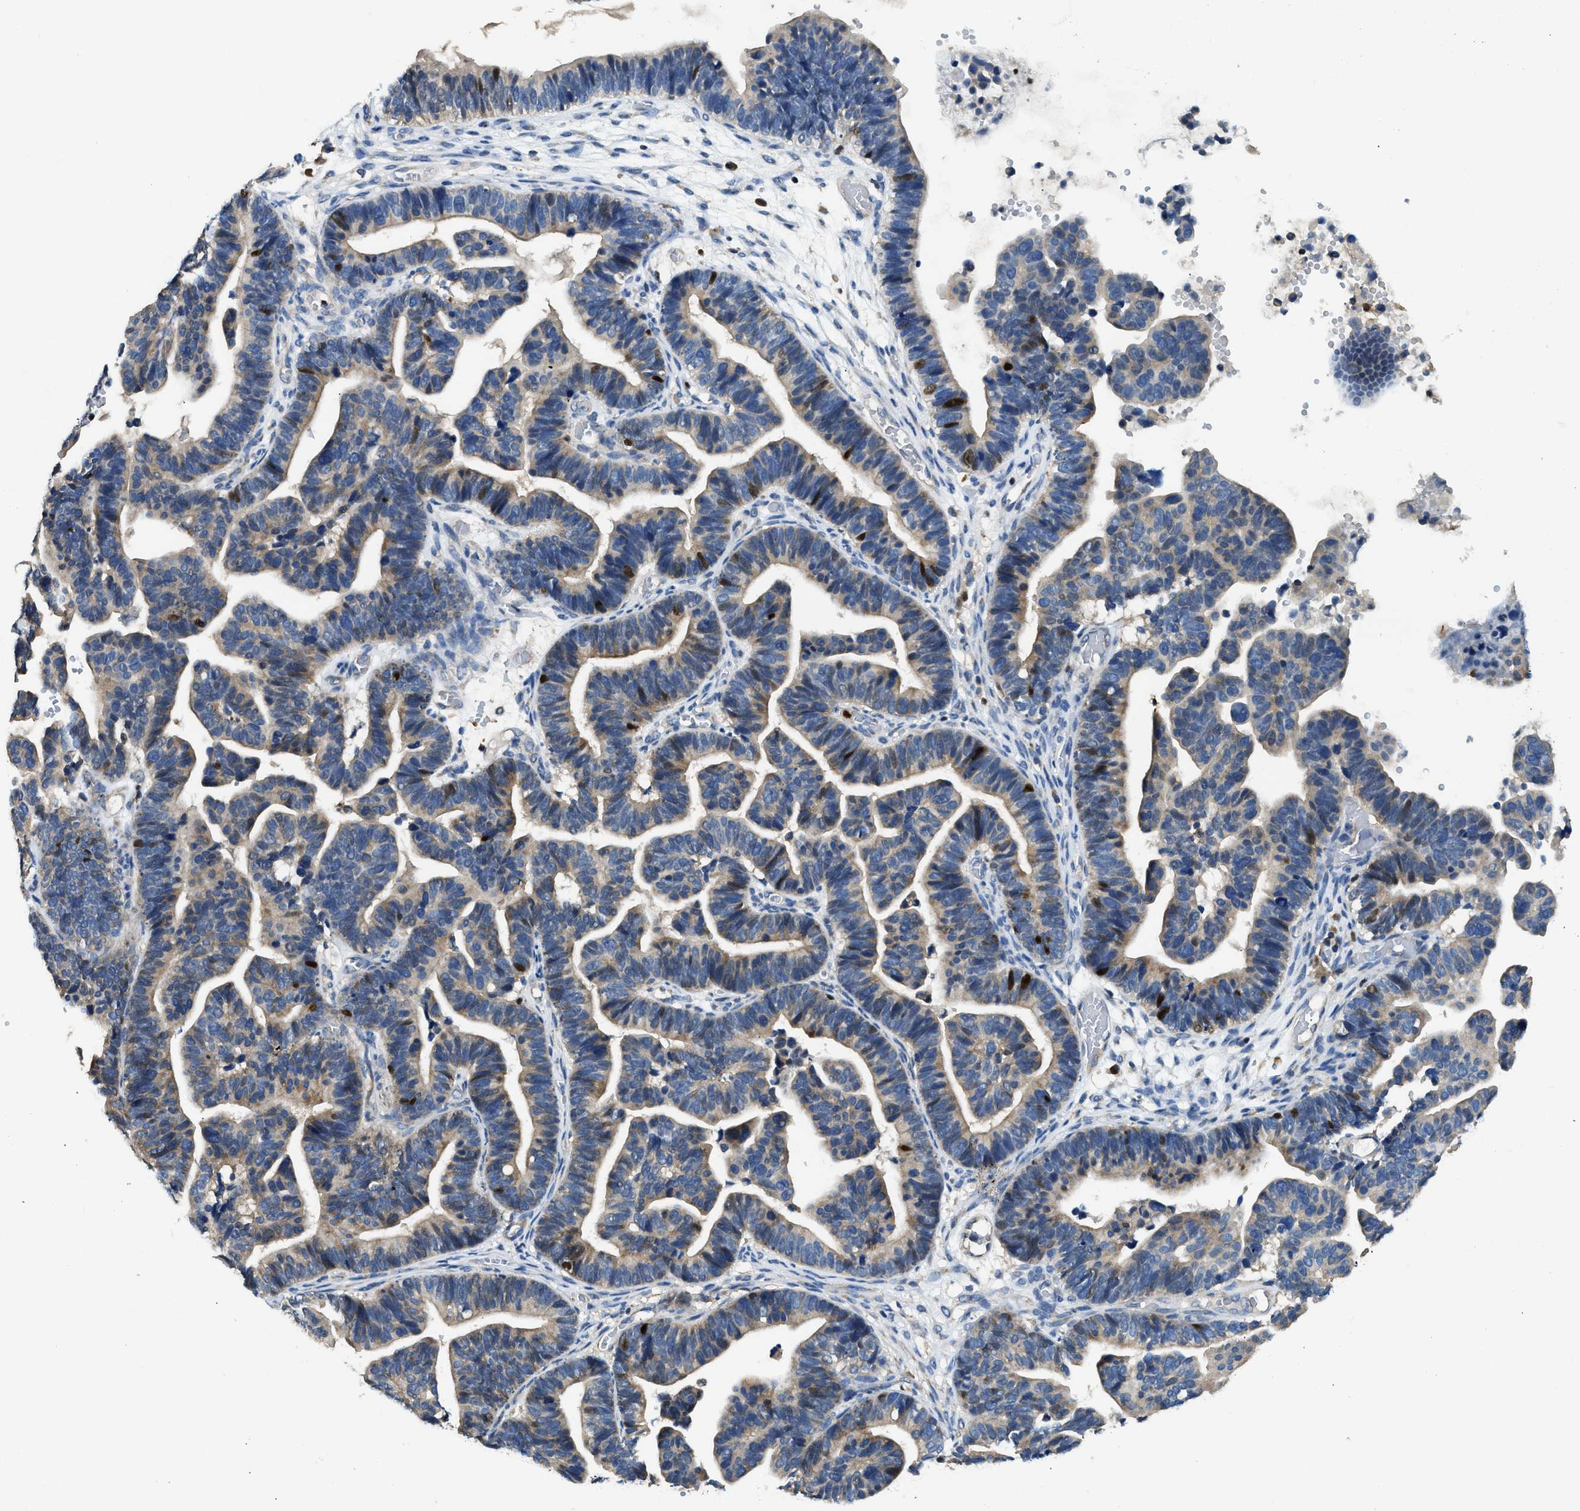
{"staining": {"intensity": "moderate", "quantity": "<25%", "location": "cytoplasmic/membranous,nuclear"}, "tissue": "ovarian cancer", "cell_type": "Tumor cells", "image_type": "cancer", "snomed": [{"axis": "morphology", "description": "Cystadenocarcinoma, serous, NOS"}, {"axis": "topography", "description": "Ovary"}], "caption": "DAB immunohistochemical staining of human ovarian cancer (serous cystadenocarcinoma) reveals moderate cytoplasmic/membranous and nuclear protein staining in approximately <25% of tumor cells. The staining was performed using DAB to visualize the protein expression in brown, while the nuclei were stained in blue with hematoxylin (Magnification: 20x).", "gene": "TOX", "patient": {"sex": "female", "age": 56}}